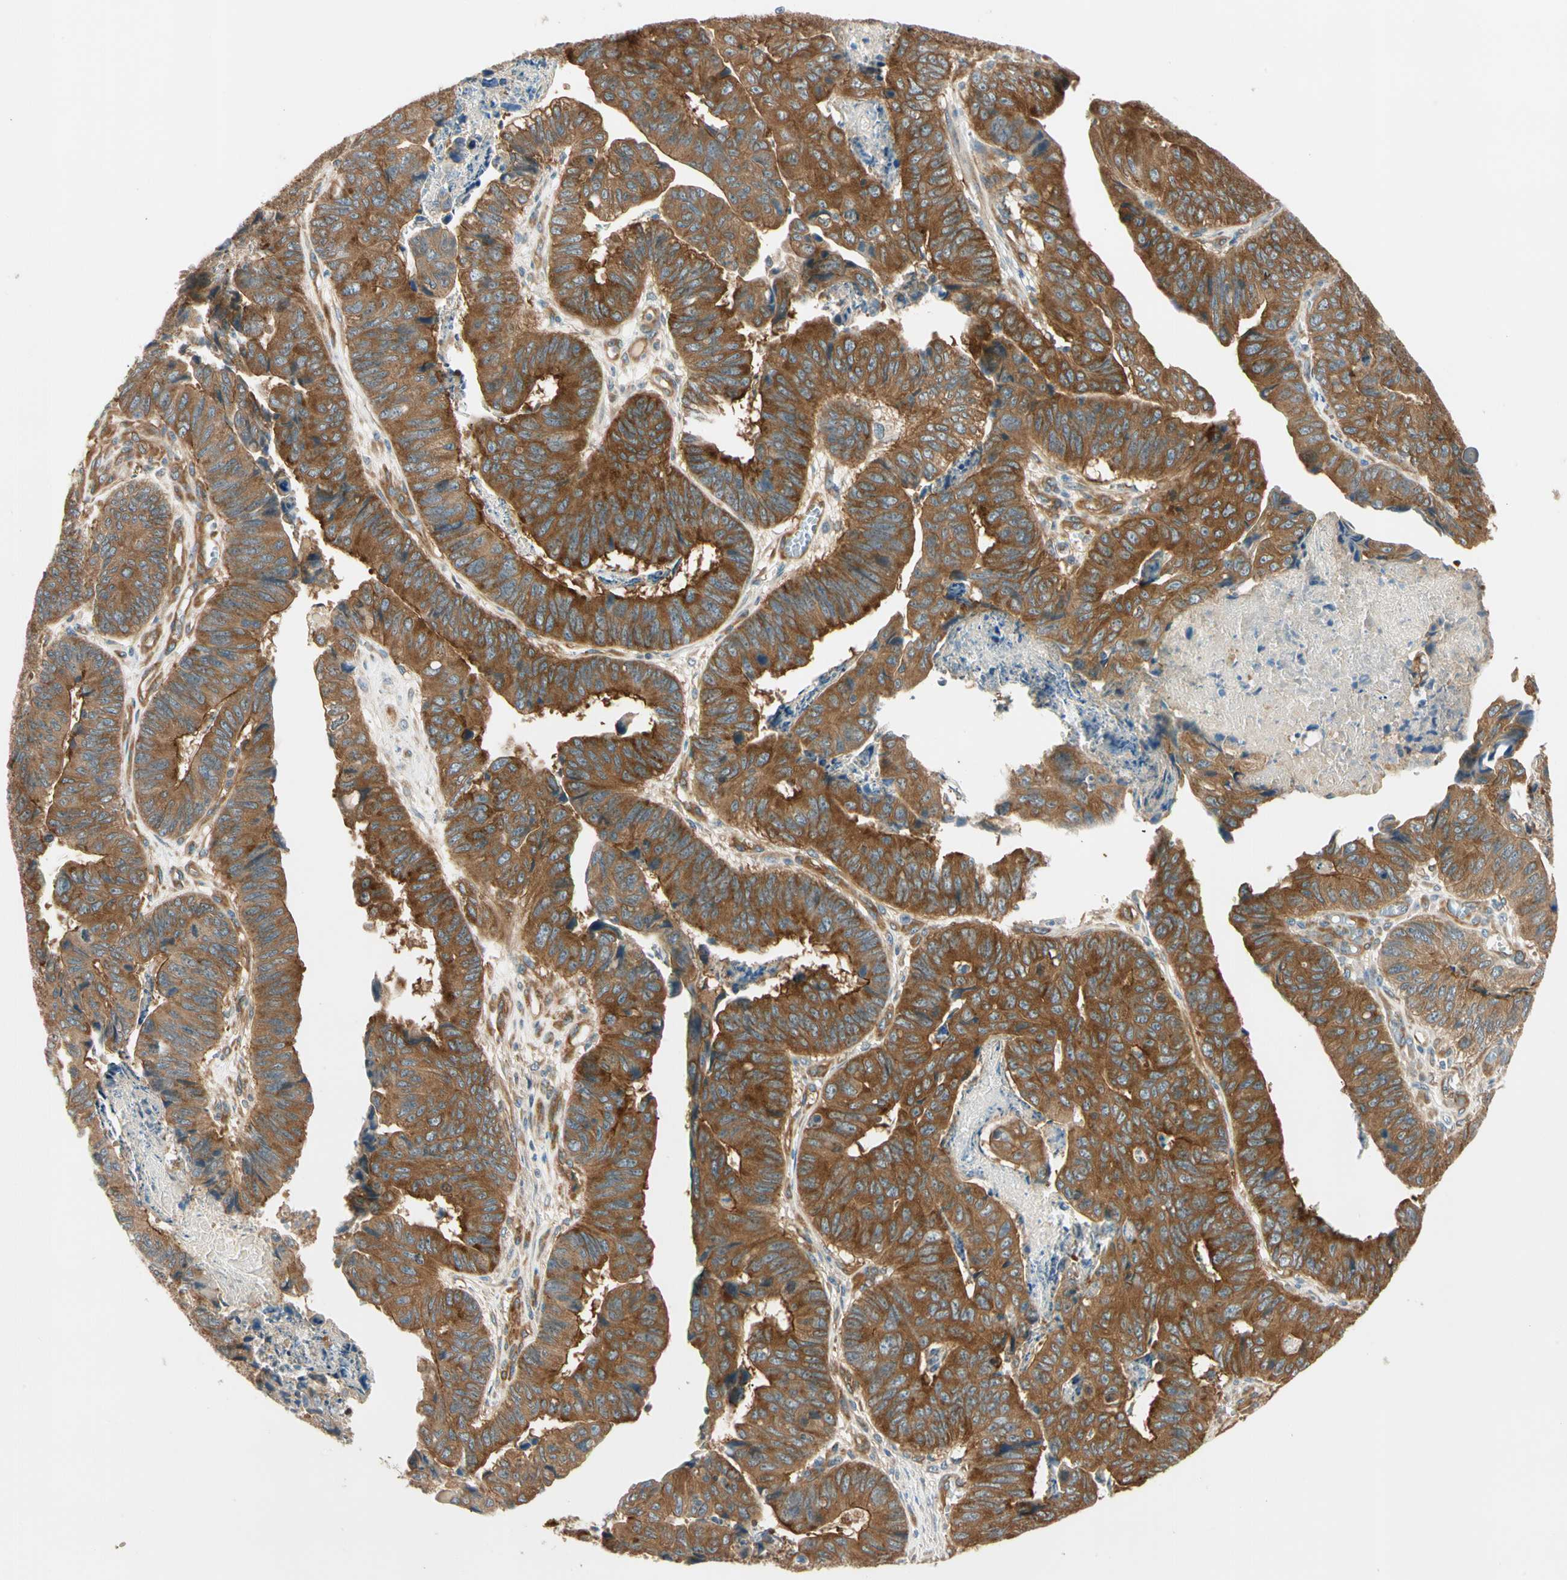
{"staining": {"intensity": "strong", "quantity": ">75%", "location": "cytoplasmic/membranous"}, "tissue": "stomach cancer", "cell_type": "Tumor cells", "image_type": "cancer", "snomed": [{"axis": "morphology", "description": "Adenocarcinoma, NOS"}, {"axis": "topography", "description": "Stomach, lower"}], "caption": "High-magnification brightfield microscopy of stomach adenocarcinoma stained with DAB (3,3'-diaminobenzidine) (brown) and counterstained with hematoxylin (blue). tumor cells exhibit strong cytoplasmic/membranous expression is present in approximately>75% of cells.", "gene": "ROCK2", "patient": {"sex": "male", "age": 77}}